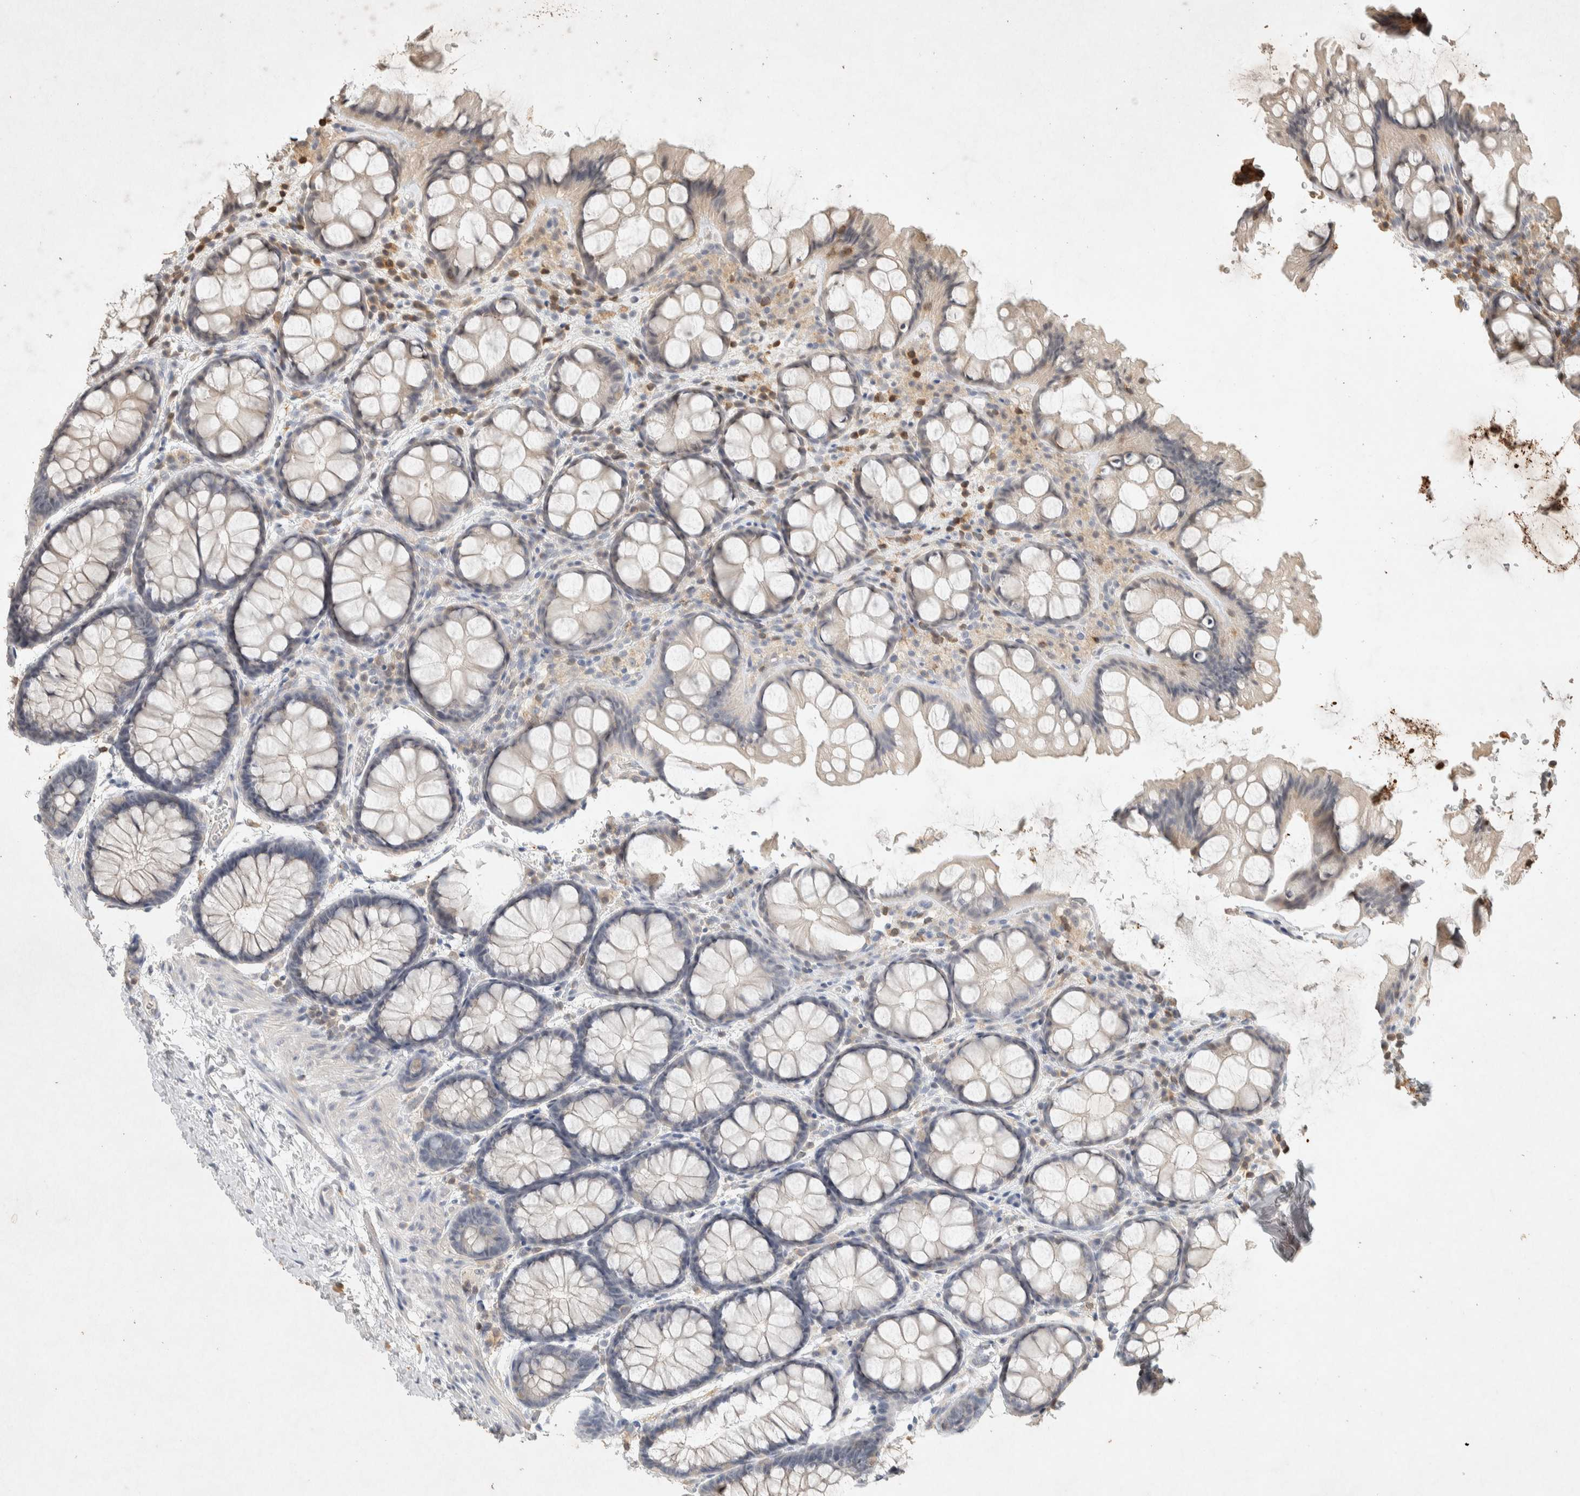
{"staining": {"intensity": "negative", "quantity": "none", "location": "none"}, "tissue": "colon", "cell_type": "Endothelial cells", "image_type": "normal", "snomed": [{"axis": "morphology", "description": "Normal tissue, NOS"}, {"axis": "topography", "description": "Colon"}], "caption": "This image is of unremarkable colon stained with immunohistochemistry to label a protein in brown with the nuclei are counter-stained blue. There is no staining in endothelial cells. (DAB (3,3'-diaminobenzidine) IHC with hematoxylin counter stain).", "gene": "RAC2", "patient": {"sex": "male", "age": 47}}